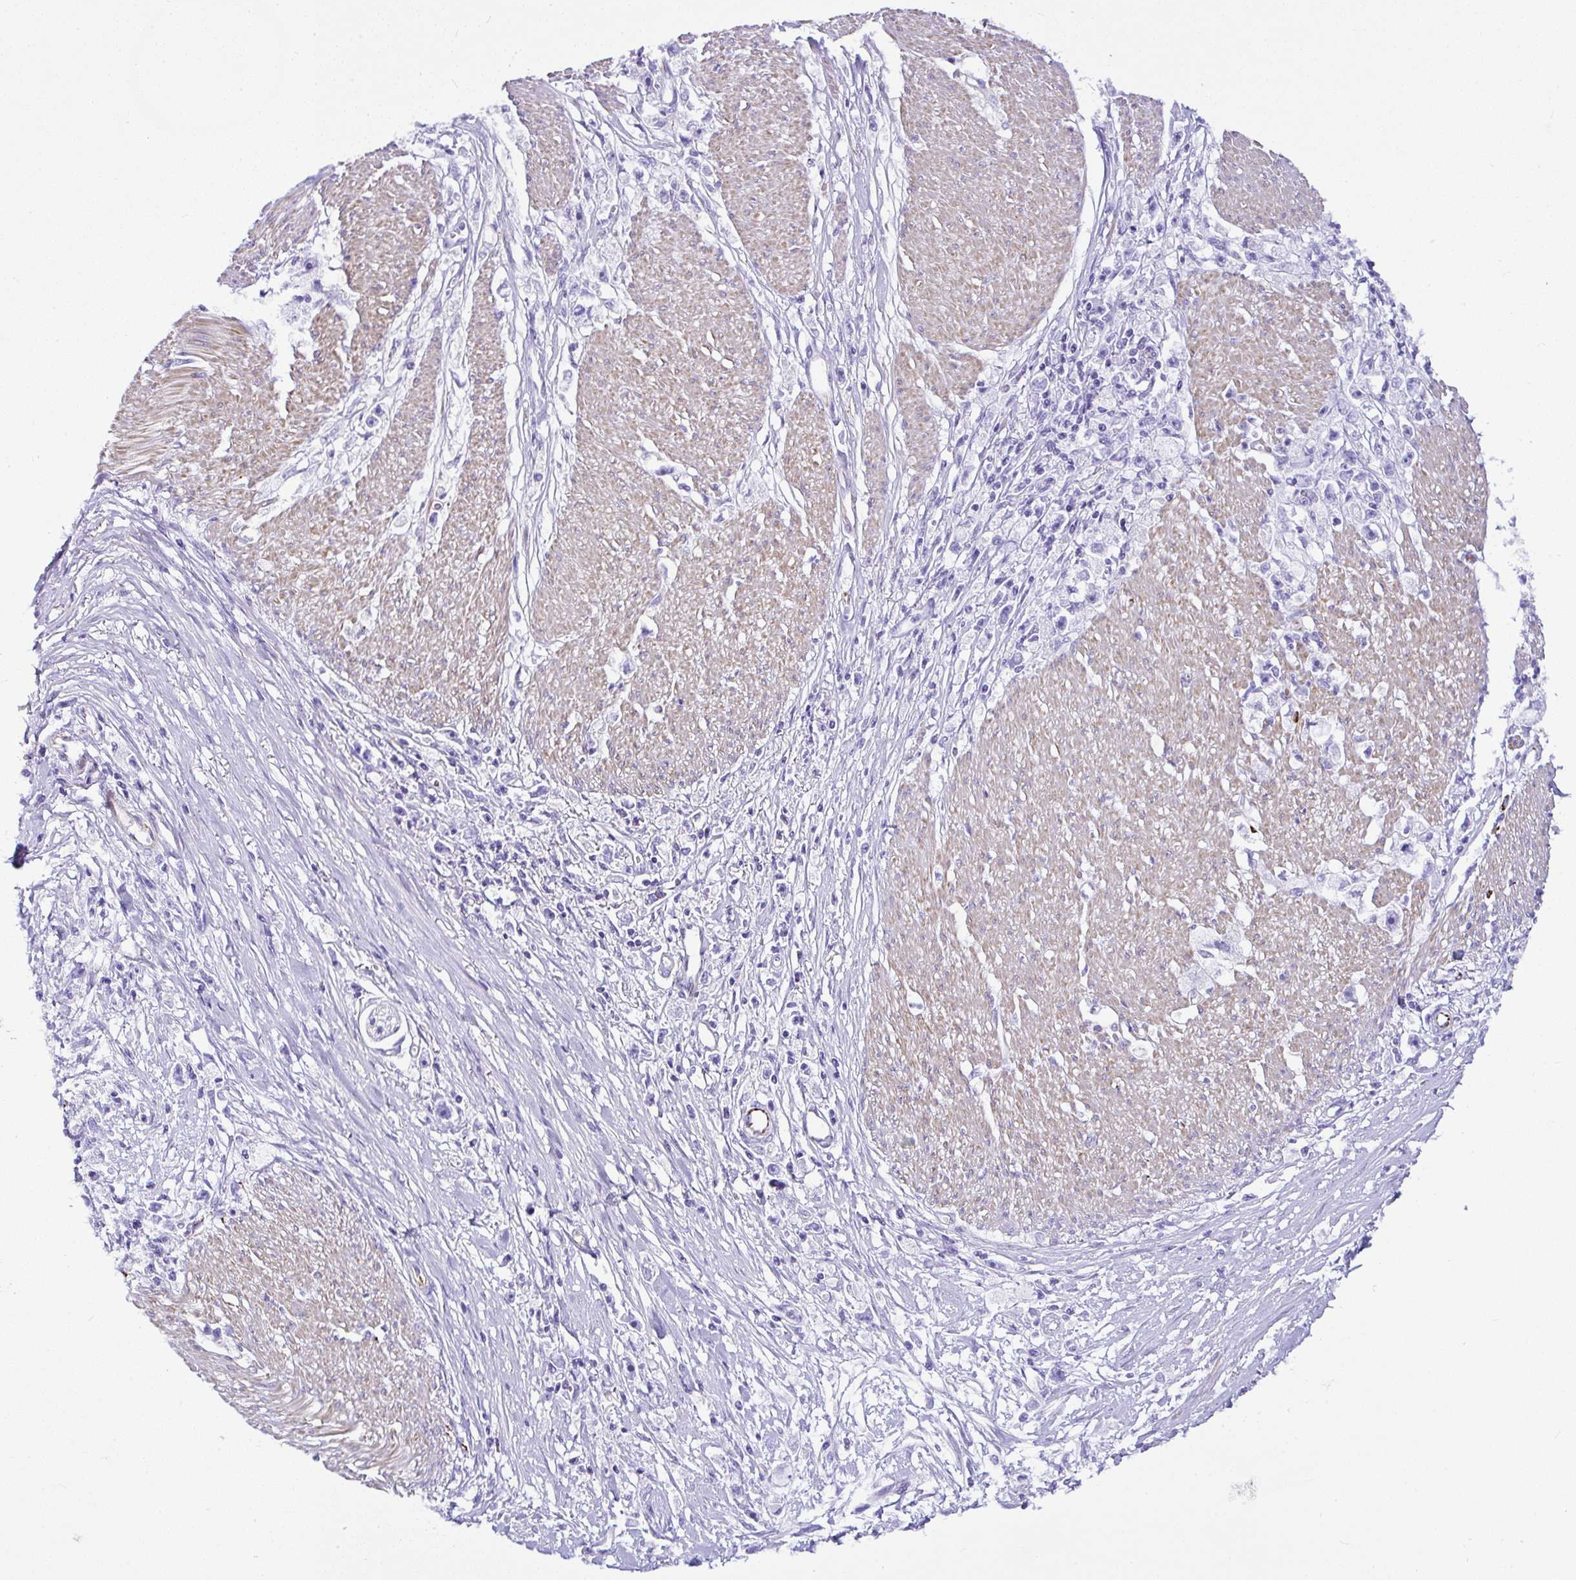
{"staining": {"intensity": "negative", "quantity": "none", "location": "none"}, "tissue": "stomach cancer", "cell_type": "Tumor cells", "image_type": "cancer", "snomed": [{"axis": "morphology", "description": "Adenocarcinoma, NOS"}, {"axis": "topography", "description": "Stomach"}], "caption": "Tumor cells show no significant protein expression in adenocarcinoma (stomach).", "gene": "DEPDC5", "patient": {"sex": "female", "age": 59}}